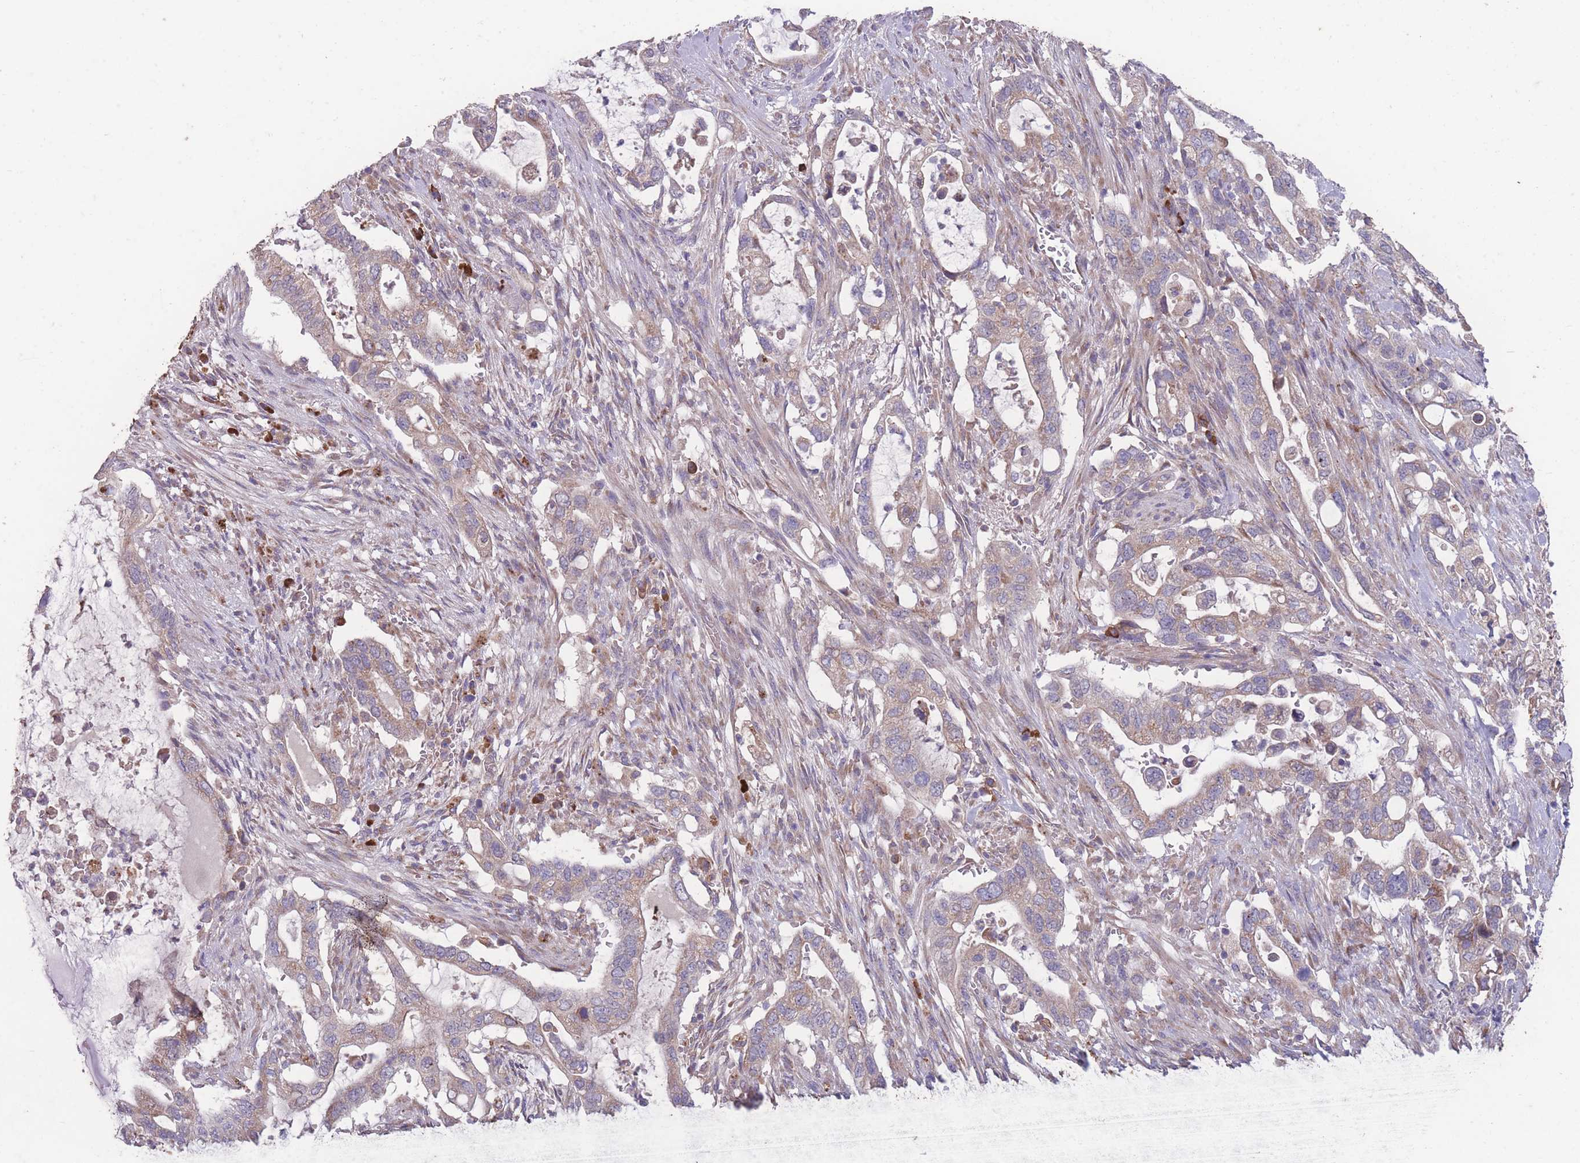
{"staining": {"intensity": "moderate", "quantity": ">75%", "location": "cytoplasmic/membranous"}, "tissue": "pancreatic cancer", "cell_type": "Tumor cells", "image_type": "cancer", "snomed": [{"axis": "morphology", "description": "Adenocarcinoma, NOS"}, {"axis": "topography", "description": "Pancreas"}], "caption": "An image of human adenocarcinoma (pancreatic) stained for a protein displays moderate cytoplasmic/membranous brown staining in tumor cells.", "gene": "STIM2", "patient": {"sex": "female", "age": 72}}